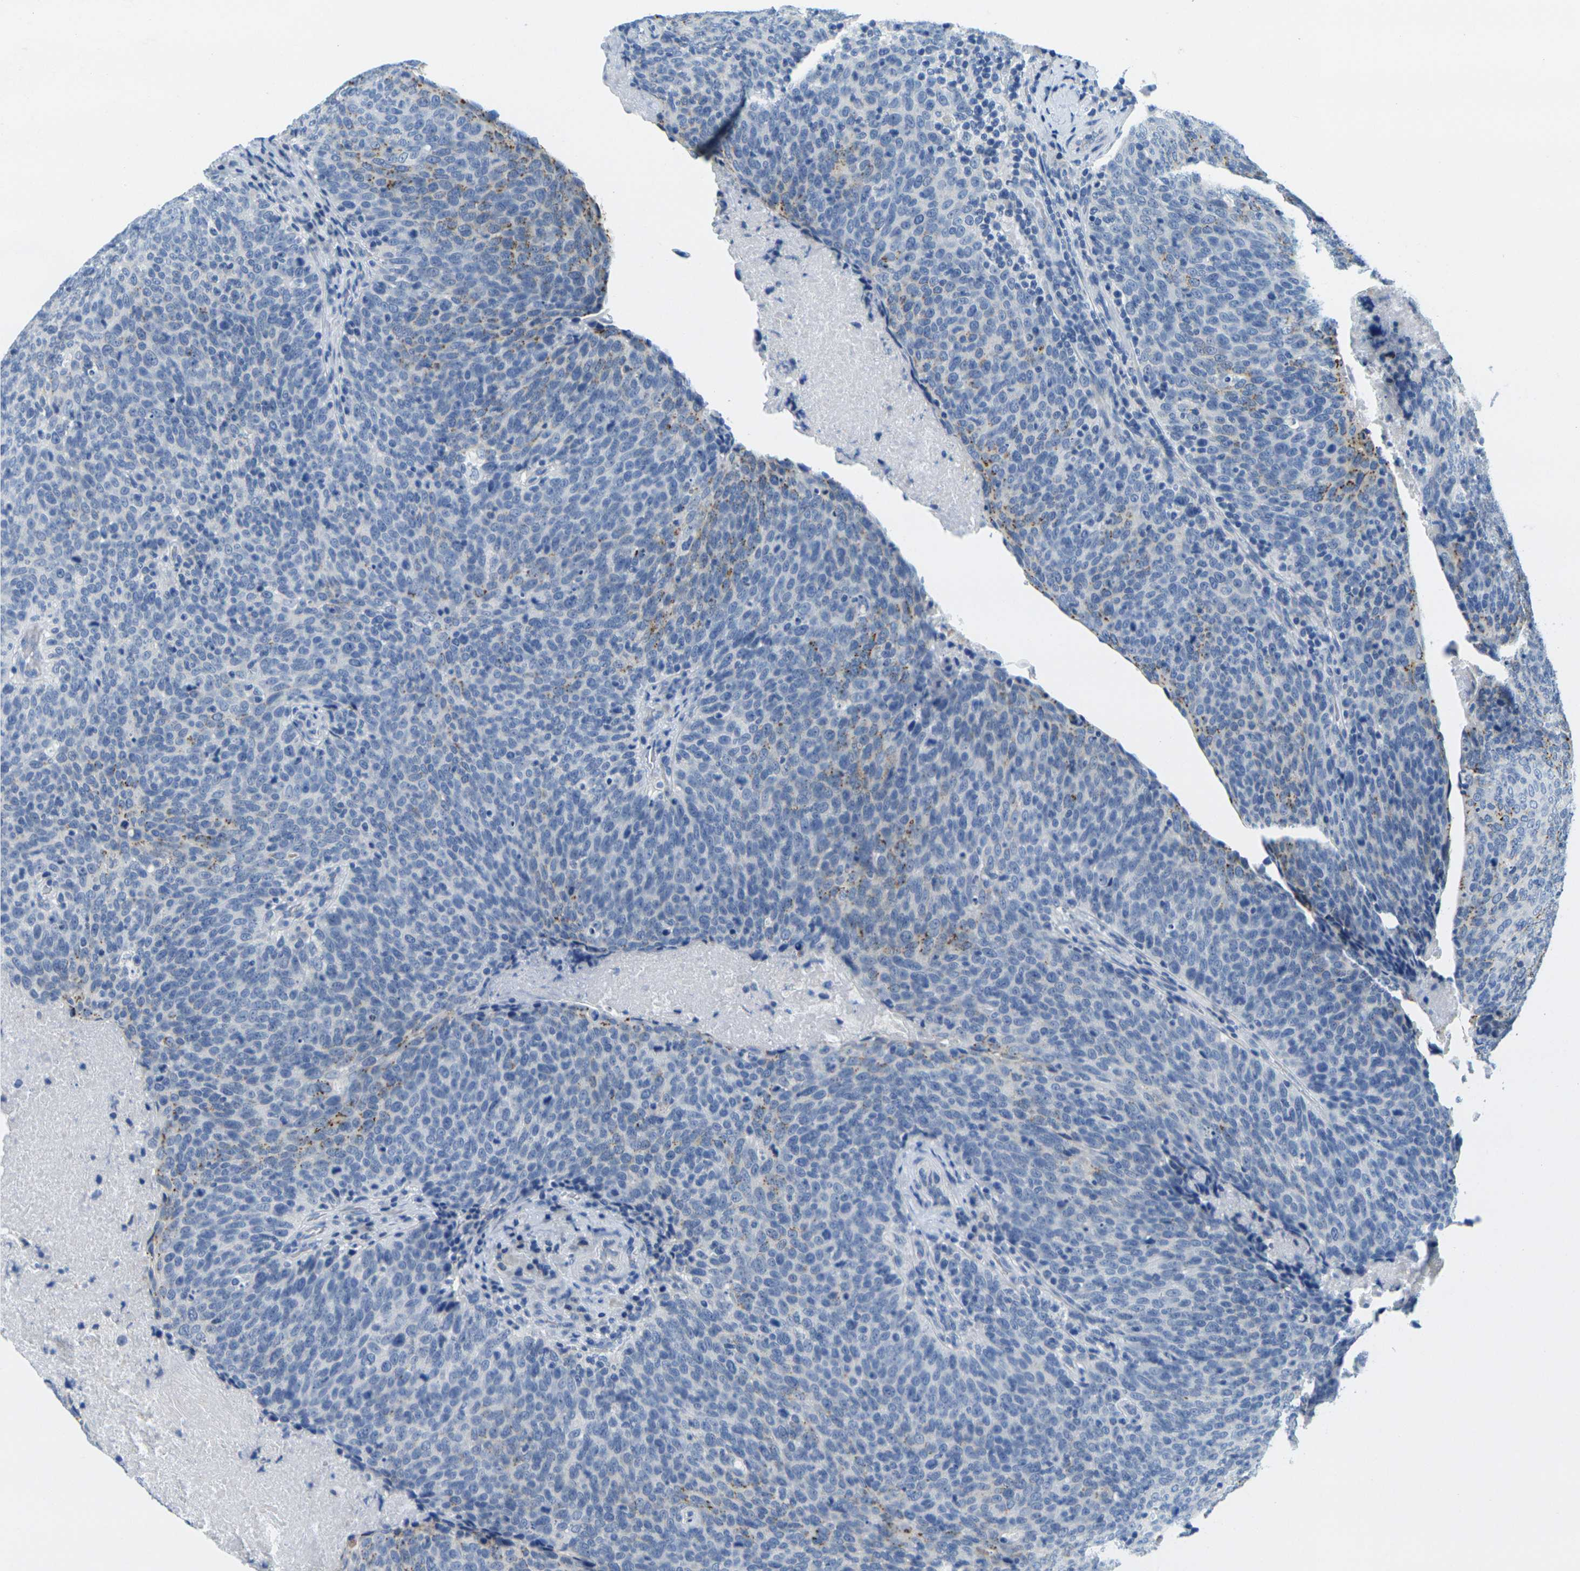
{"staining": {"intensity": "moderate", "quantity": "<25%", "location": "cytoplasmic/membranous"}, "tissue": "head and neck cancer", "cell_type": "Tumor cells", "image_type": "cancer", "snomed": [{"axis": "morphology", "description": "Squamous cell carcinoma, NOS"}, {"axis": "morphology", "description": "Squamous cell carcinoma, metastatic, NOS"}, {"axis": "topography", "description": "Lymph node"}, {"axis": "topography", "description": "Head-Neck"}], "caption": "An immunohistochemistry histopathology image of tumor tissue is shown. Protein staining in brown highlights moderate cytoplasmic/membranous positivity in metastatic squamous cell carcinoma (head and neck) within tumor cells.", "gene": "FAM3D", "patient": {"sex": "male", "age": 62}}